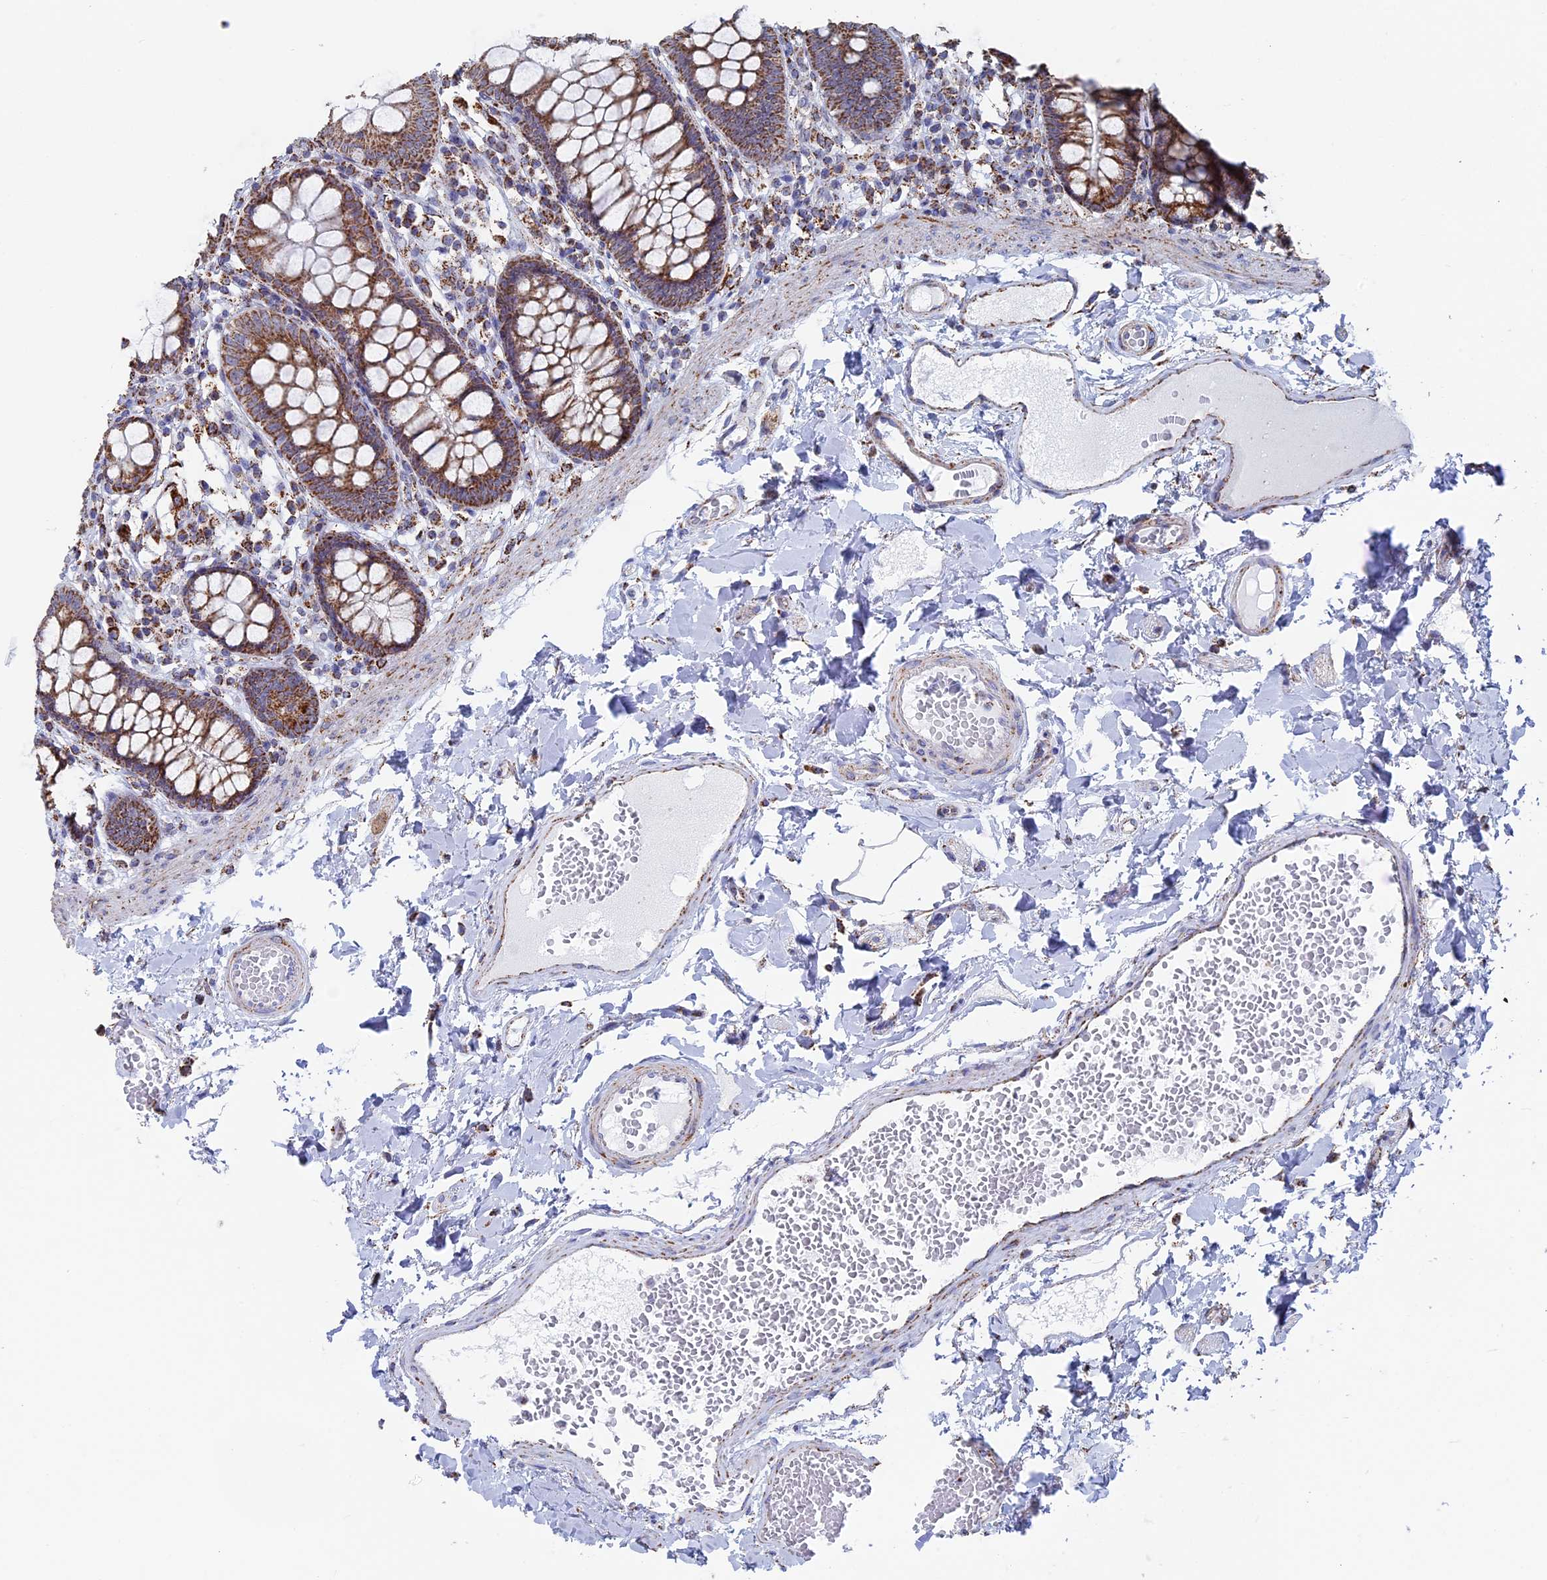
{"staining": {"intensity": "weak", "quantity": "25%-75%", "location": "cytoplasmic/membranous"}, "tissue": "colon", "cell_type": "Endothelial cells", "image_type": "normal", "snomed": [{"axis": "morphology", "description": "Normal tissue, NOS"}, {"axis": "topography", "description": "Colon"}], "caption": "Immunohistochemical staining of benign colon demonstrates 25%-75% levels of weak cytoplasmic/membranous protein expression in approximately 25%-75% of endothelial cells.", "gene": "SEC24D", "patient": {"sex": "male", "age": 84}}